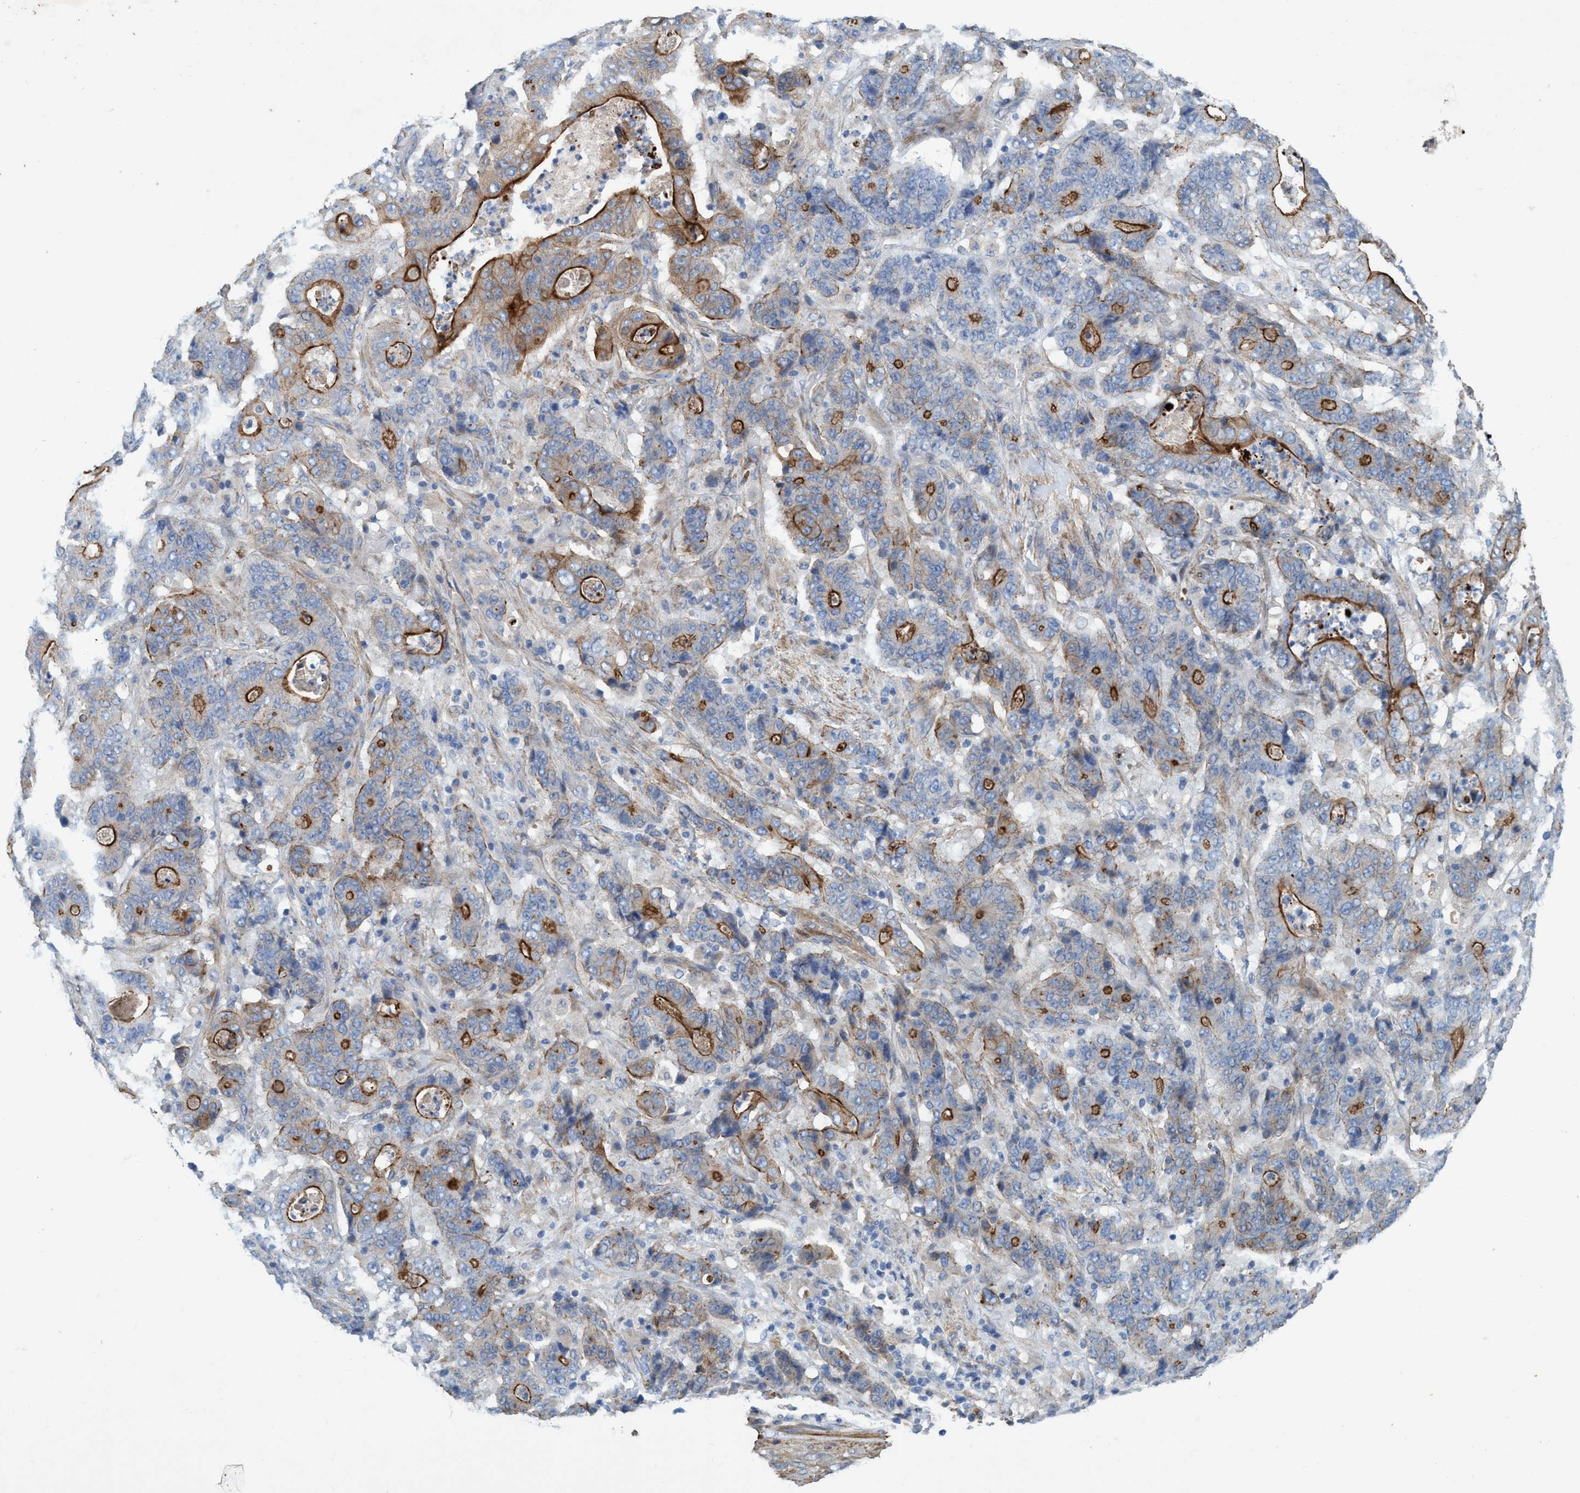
{"staining": {"intensity": "moderate", "quantity": "25%-75%", "location": "cytoplasmic/membranous"}, "tissue": "stomach cancer", "cell_type": "Tumor cells", "image_type": "cancer", "snomed": [{"axis": "morphology", "description": "Adenocarcinoma, NOS"}, {"axis": "topography", "description": "Stomach"}], "caption": "This micrograph displays adenocarcinoma (stomach) stained with IHC to label a protein in brown. The cytoplasmic/membranous of tumor cells show moderate positivity for the protein. Nuclei are counter-stained blue.", "gene": "GULP1", "patient": {"sex": "female", "age": 73}}